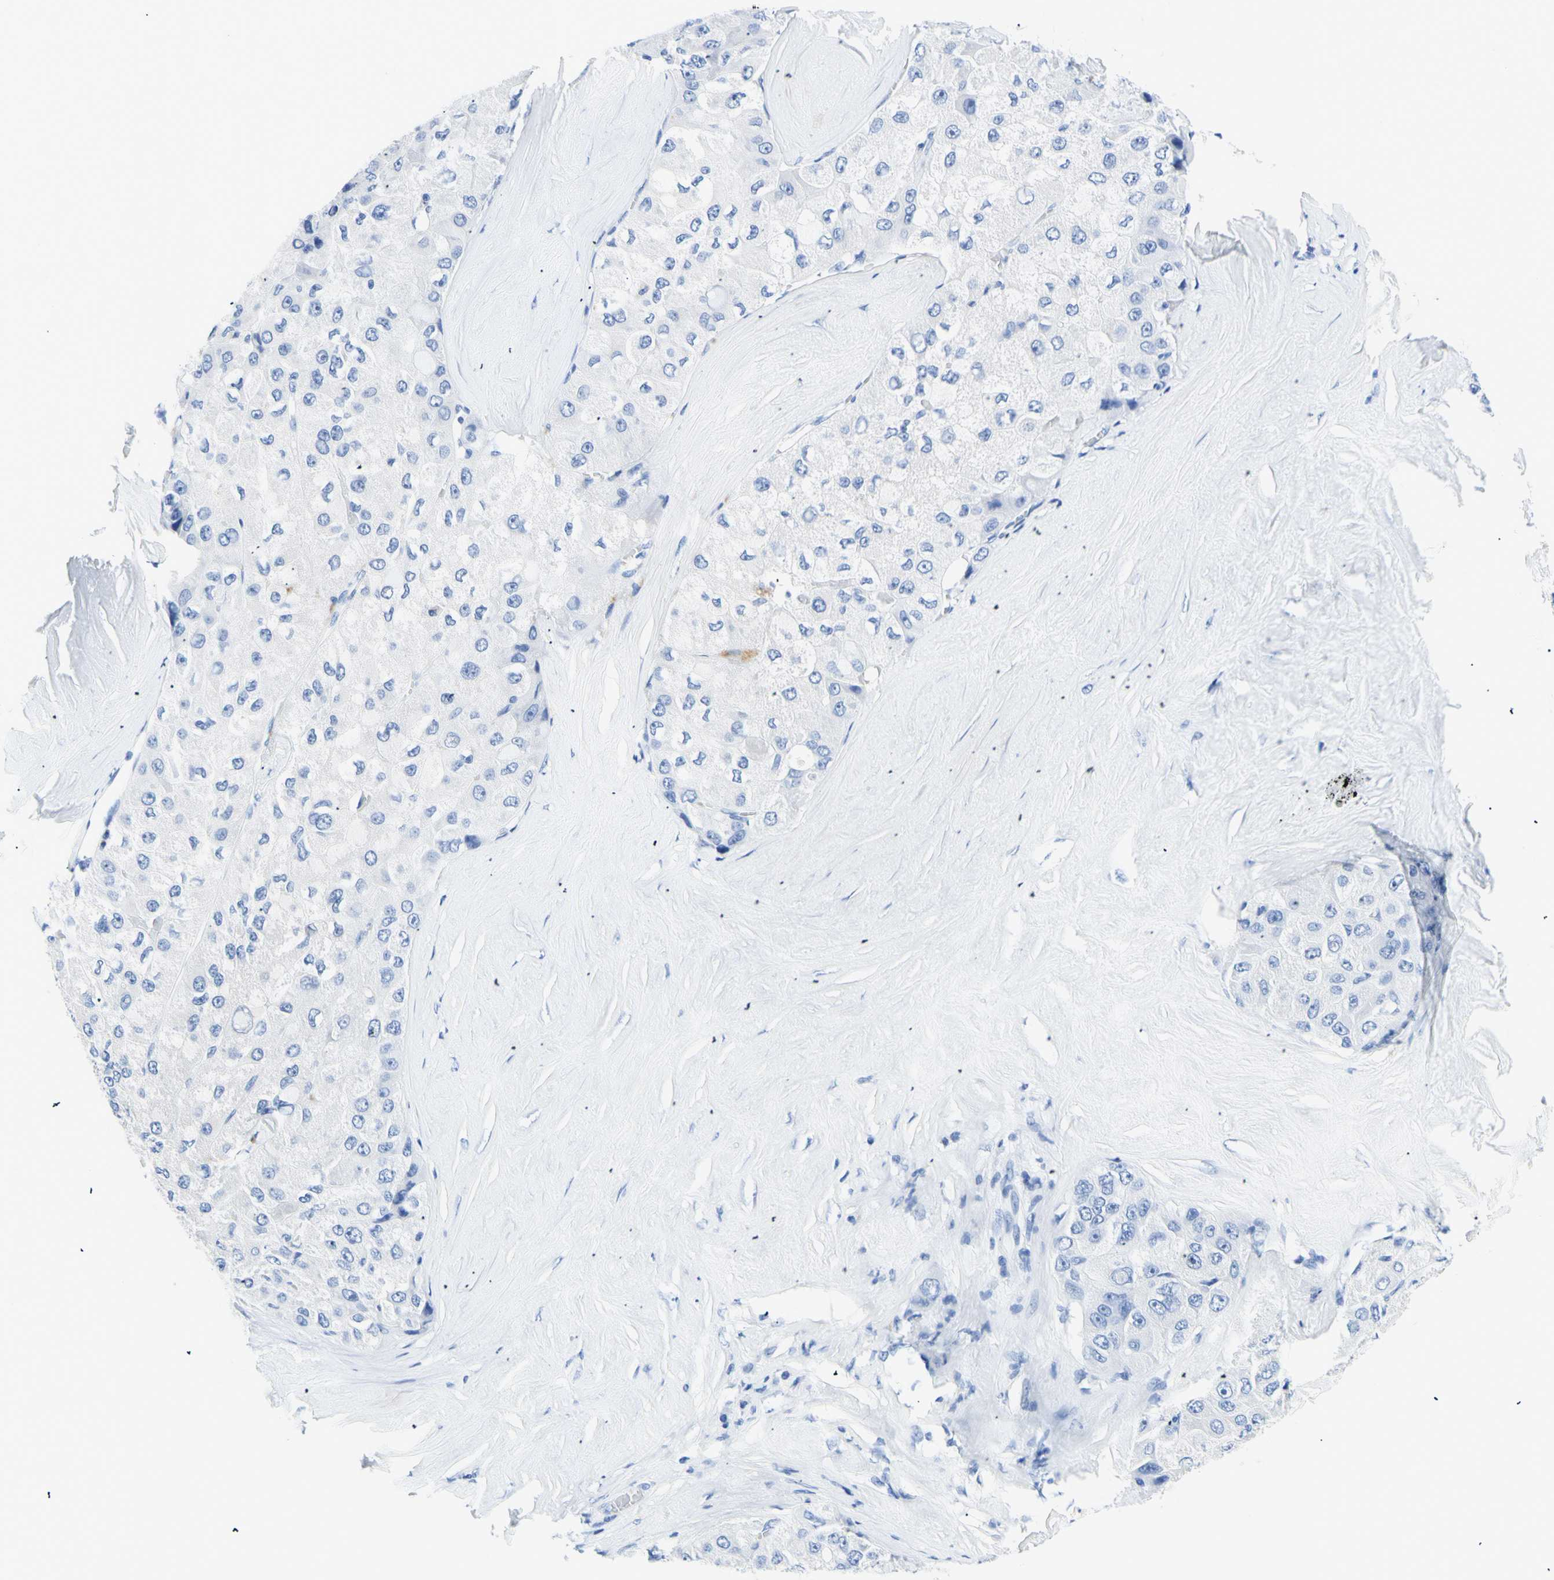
{"staining": {"intensity": "negative", "quantity": "none", "location": "none"}, "tissue": "liver cancer", "cell_type": "Tumor cells", "image_type": "cancer", "snomed": [{"axis": "morphology", "description": "Carcinoma, Hepatocellular, NOS"}, {"axis": "topography", "description": "Liver"}], "caption": "Hepatocellular carcinoma (liver) was stained to show a protein in brown. There is no significant positivity in tumor cells.", "gene": "MYH2", "patient": {"sex": "male", "age": 80}}